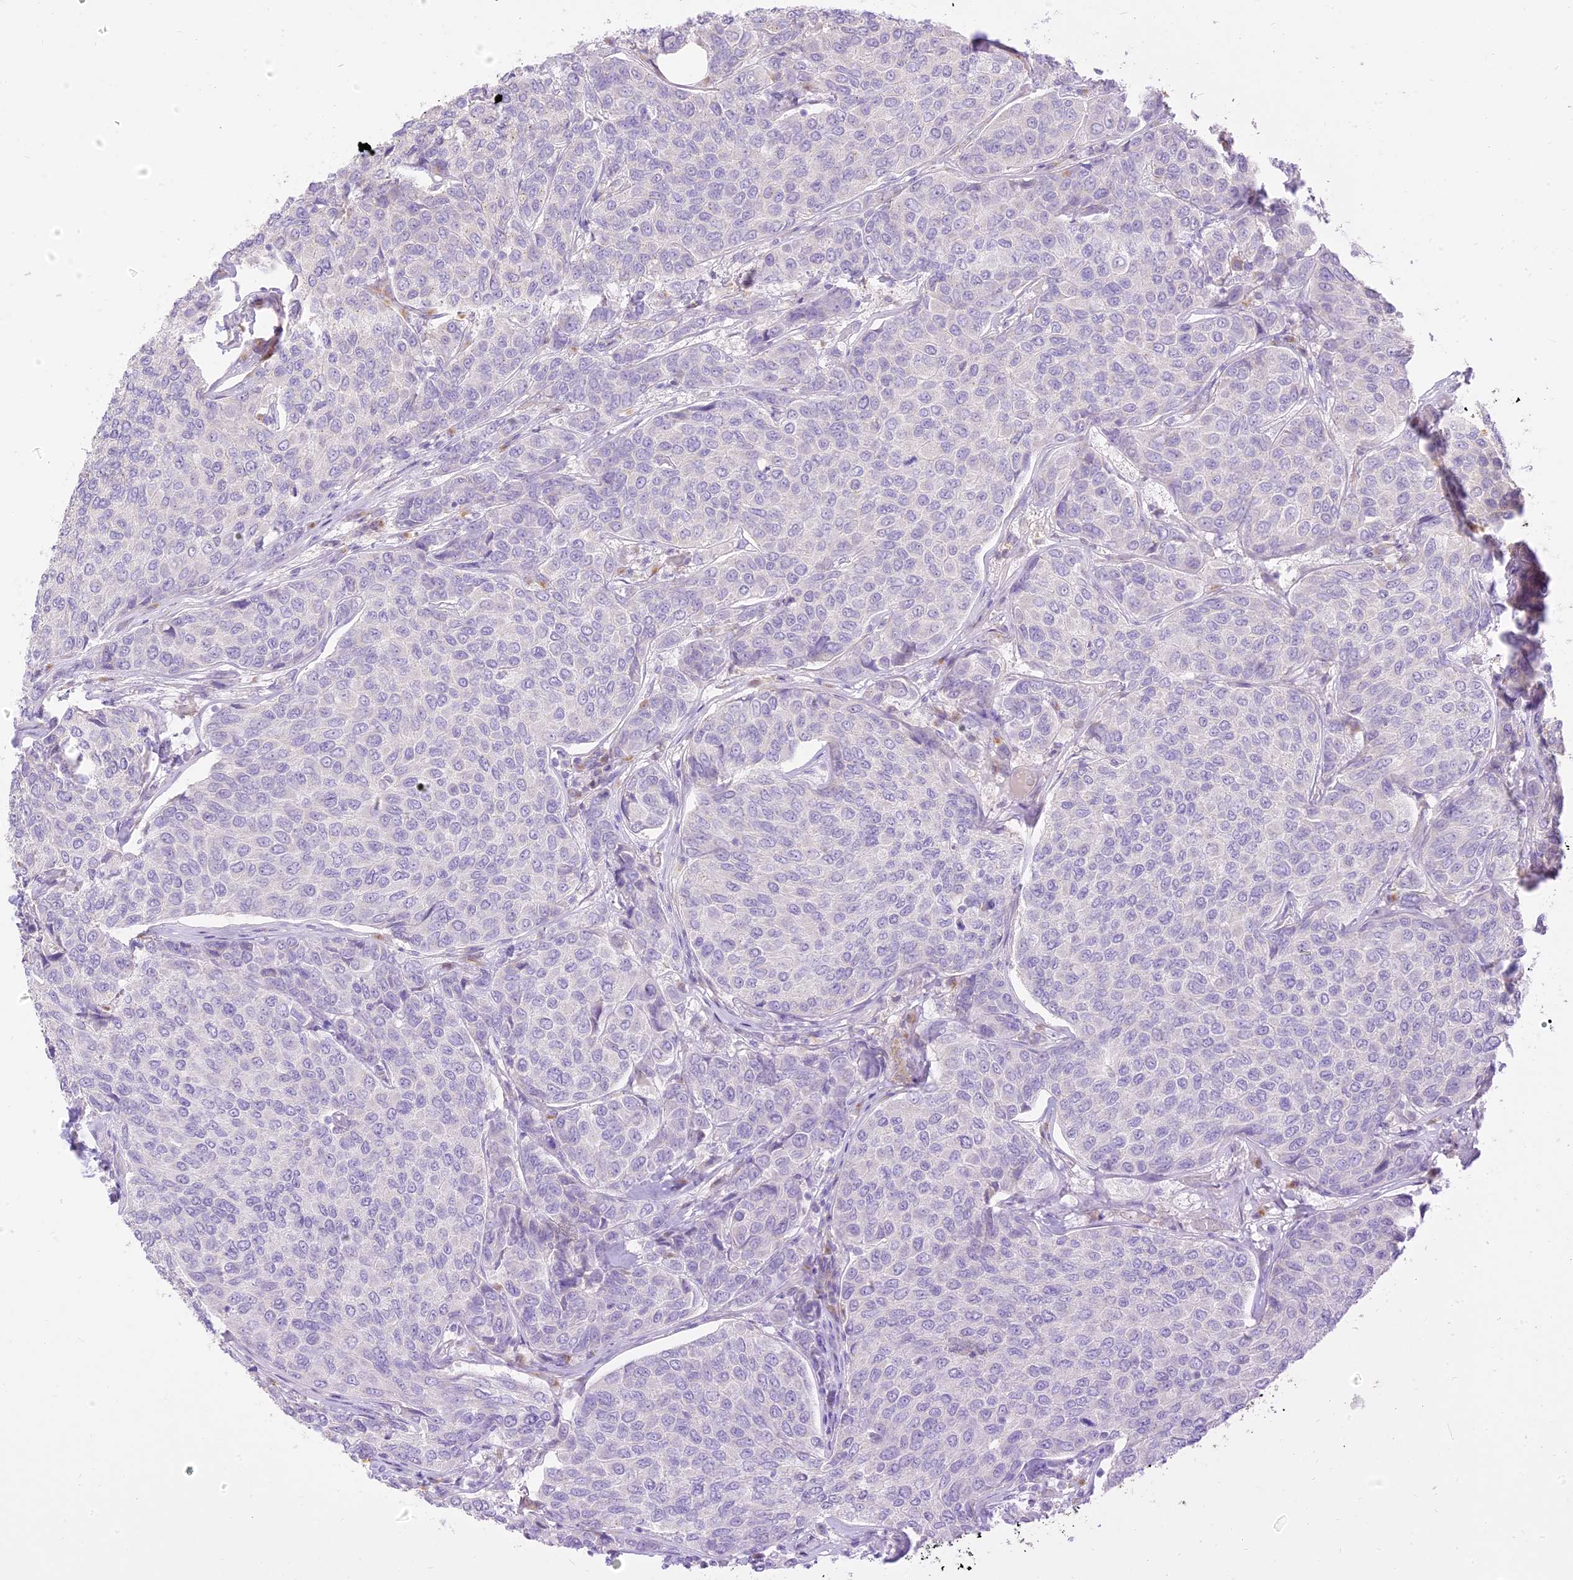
{"staining": {"intensity": "negative", "quantity": "none", "location": "none"}, "tissue": "breast cancer", "cell_type": "Tumor cells", "image_type": "cancer", "snomed": [{"axis": "morphology", "description": "Duct carcinoma"}, {"axis": "topography", "description": "Breast"}], "caption": "Immunohistochemical staining of breast cancer (invasive ductal carcinoma) reveals no significant expression in tumor cells.", "gene": "SEC13", "patient": {"sex": "female", "age": 55}}